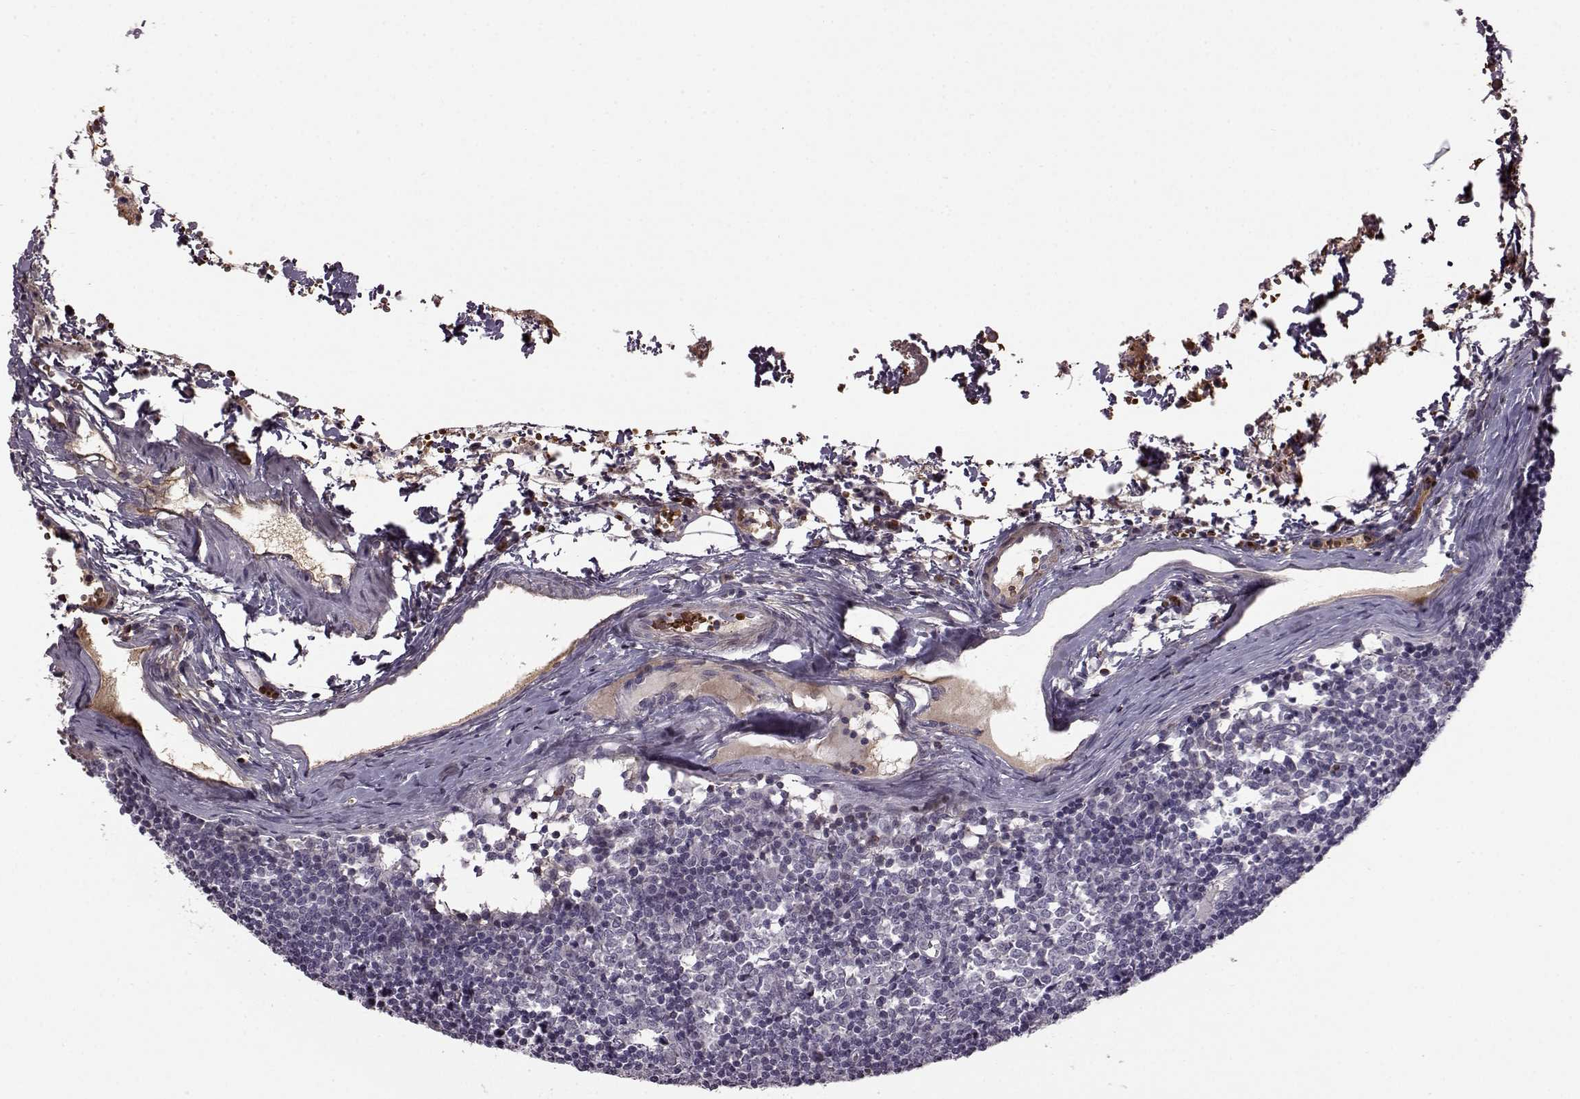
{"staining": {"intensity": "negative", "quantity": "none", "location": "none"}, "tissue": "lymph node", "cell_type": "Germinal center cells", "image_type": "normal", "snomed": [{"axis": "morphology", "description": "Normal tissue, NOS"}, {"axis": "topography", "description": "Lymph node"}], "caption": "This is an immunohistochemistry (IHC) micrograph of unremarkable lymph node. There is no staining in germinal center cells.", "gene": "PROP1", "patient": {"sex": "female", "age": 52}}